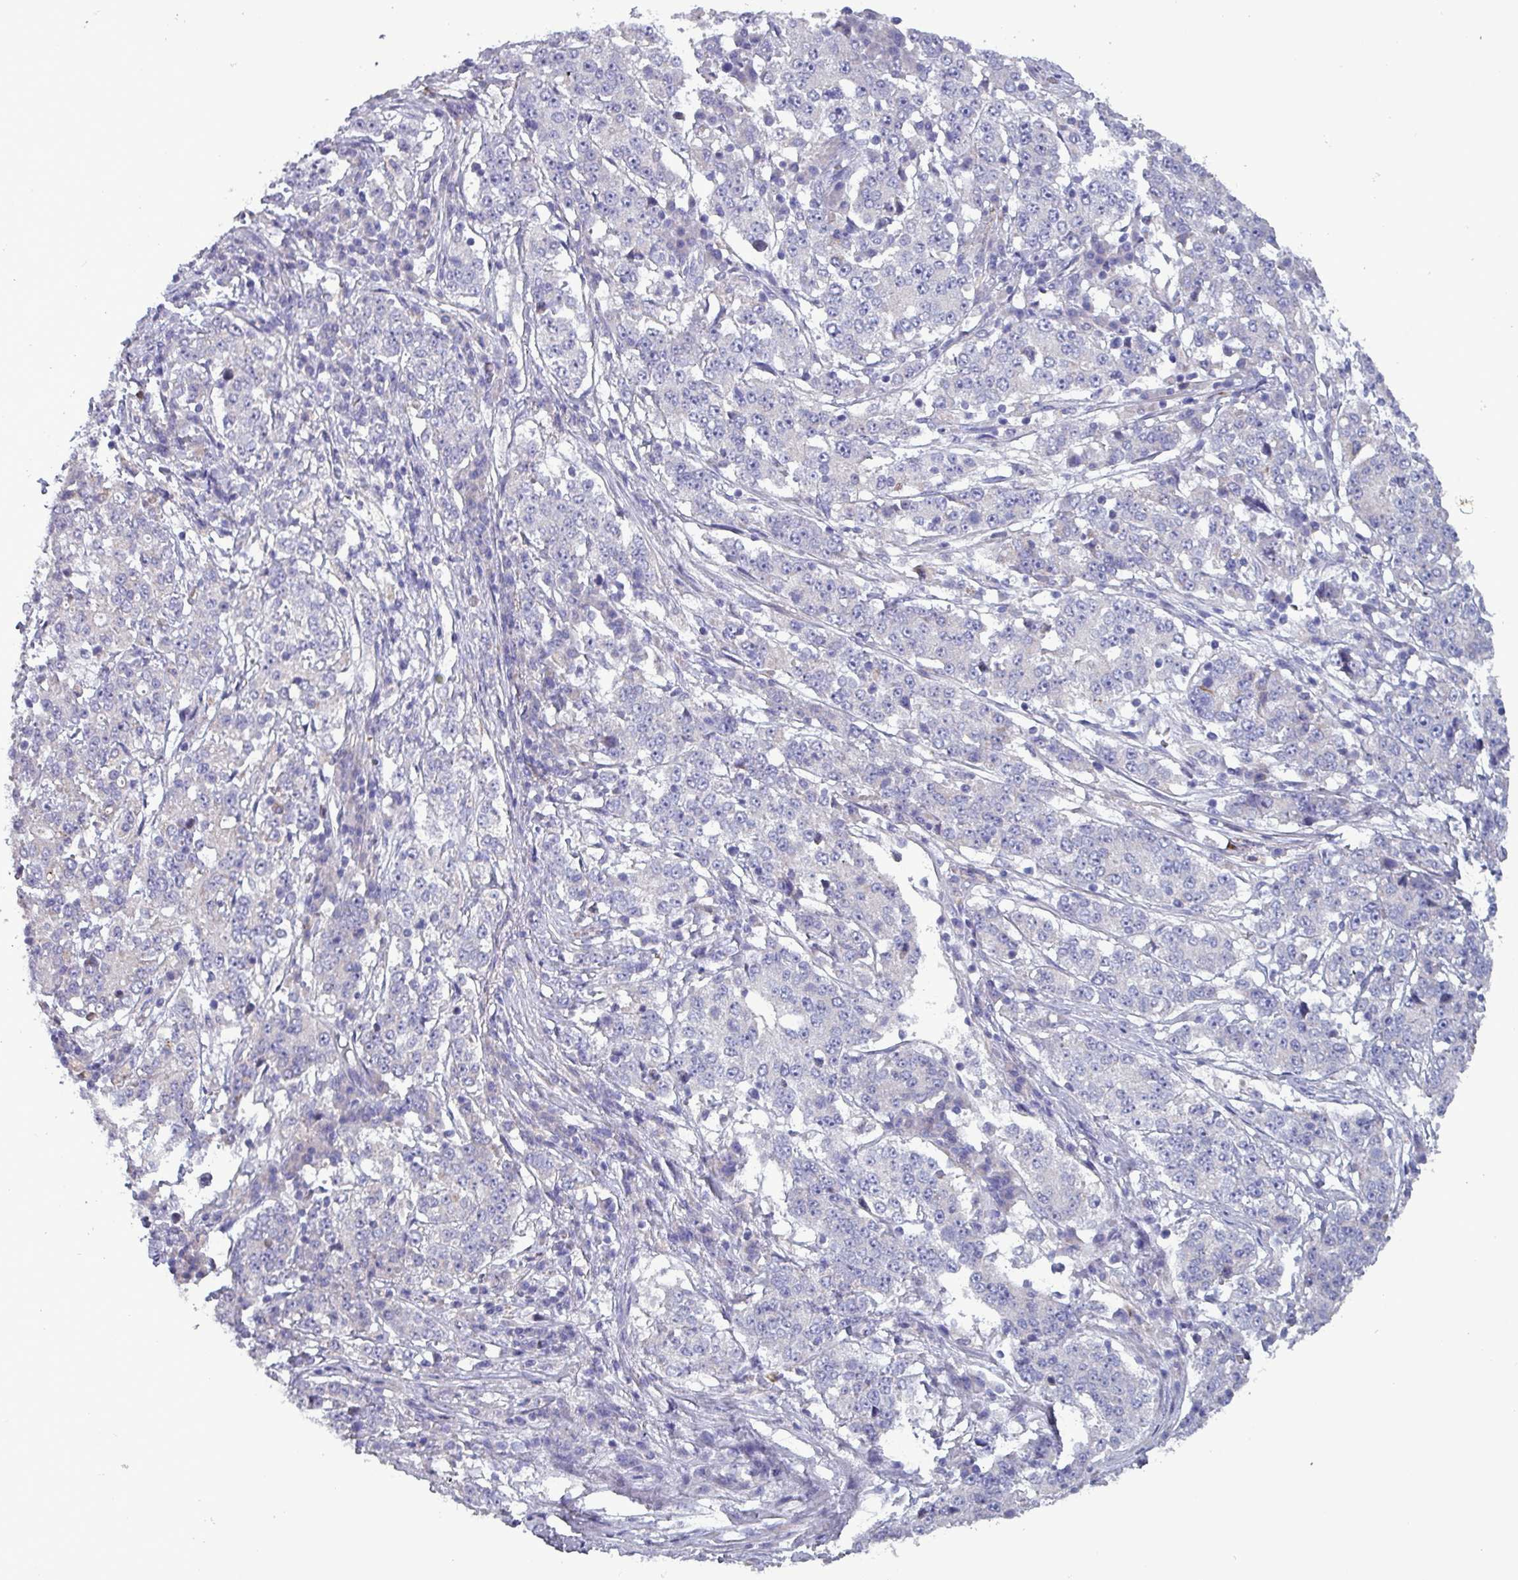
{"staining": {"intensity": "weak", "quantity": "<25%", "location": "cytoplasmic/membranous"}, "tissue": "stomach cancer", "cell_type": "Tumor cells", "image_type": "cancer", "snomed": [{"axis": "morphology", "description": "Adenocarcinoma, NOS"}, {"axis": "topography", "description": "Stomach"}], "caption": "There is no significant positivity in tumor cells of stomach adenocarcinoma.", "gene": "HSD3B7", "patient": {"sex": "male", "age": 59}}